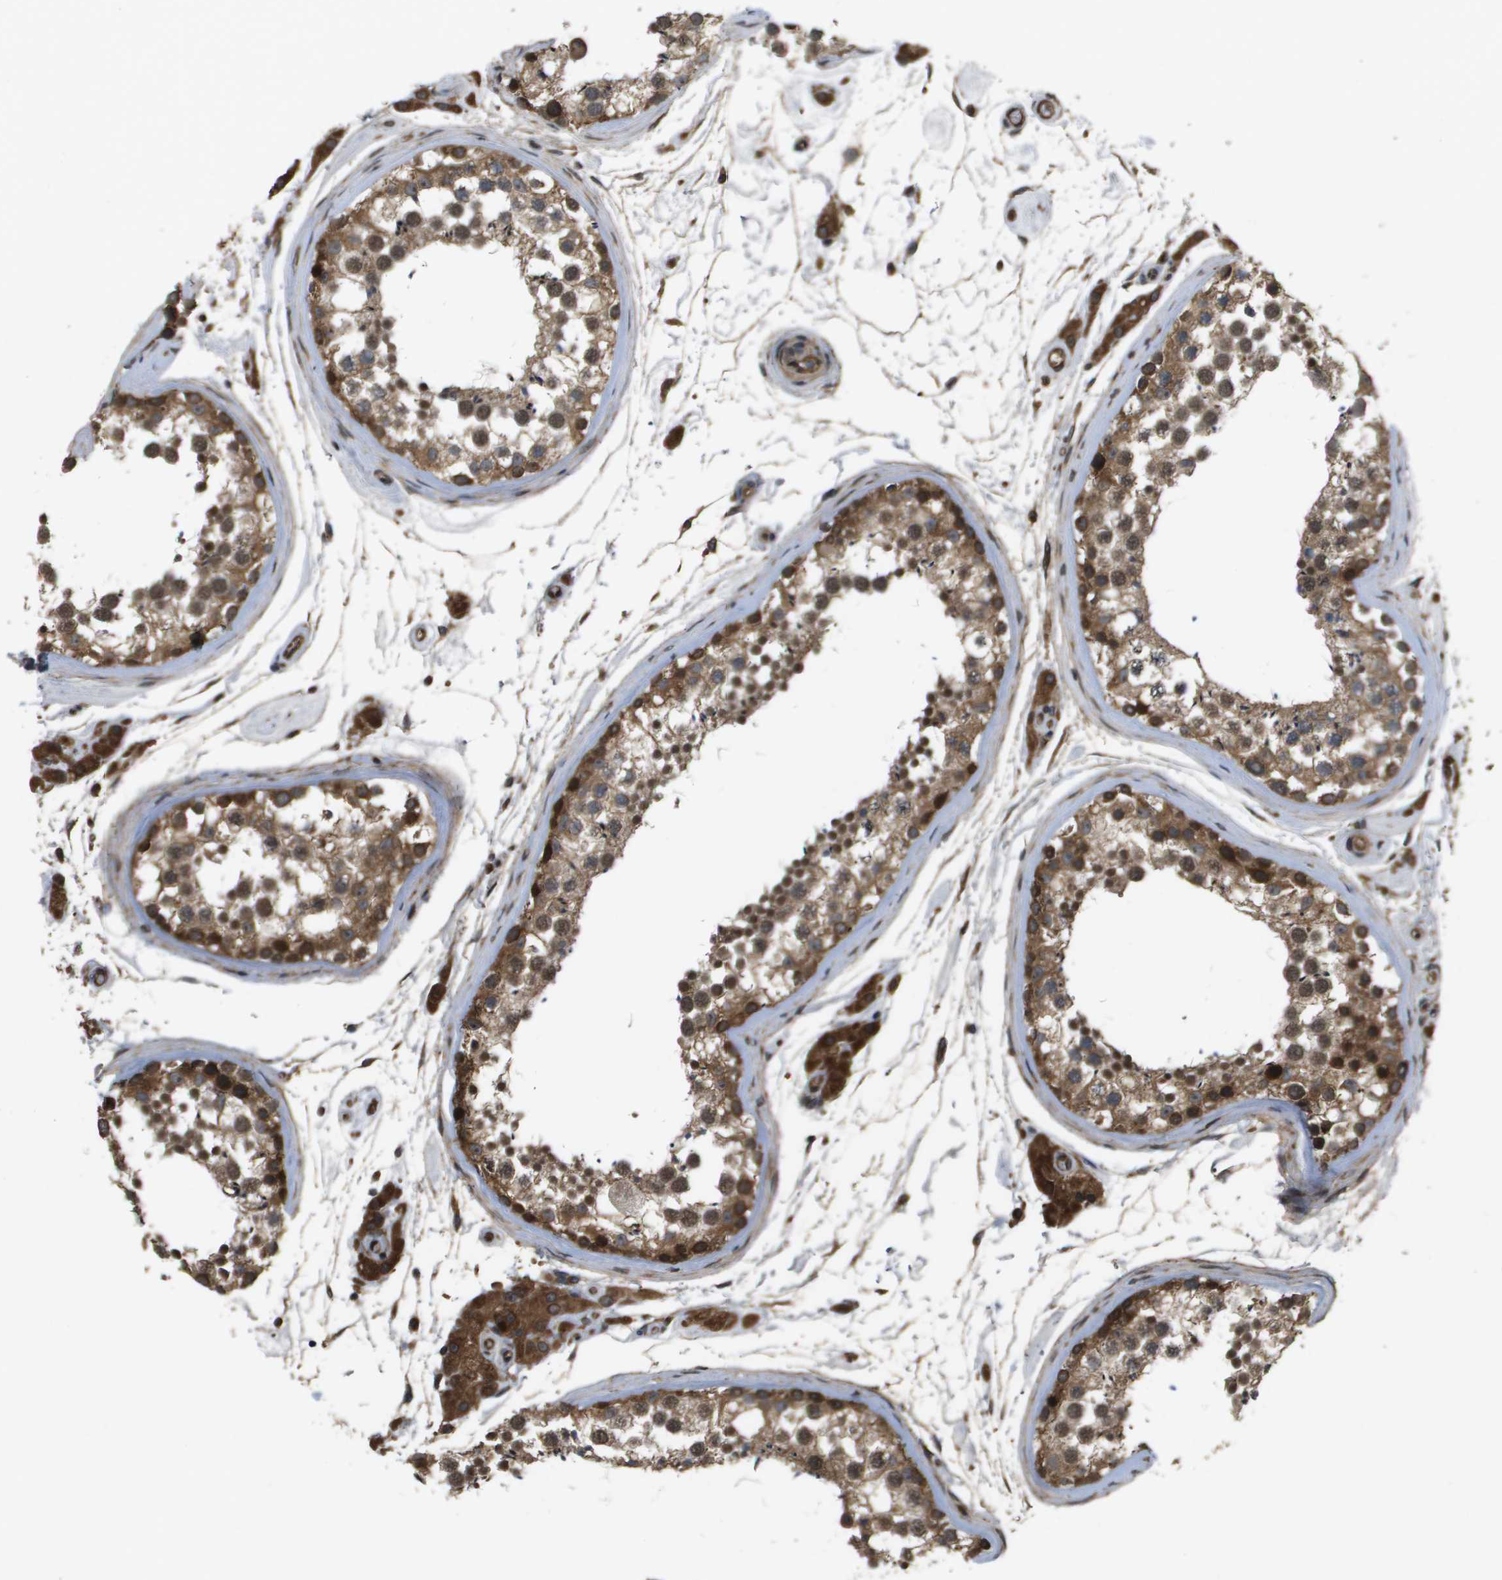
{"staining": {"intensity": "strong", "quantity": ">75%", "location": "cytoplasmic/membranous,nuclear"}, "tissue": "testis", "cell_type": "Cells in seminiferous ducts", "image_type": "normal", "snomed": [{"axis": "morphology", "description": "Normal tissue, NOS"}, {"axis": "topography", "description": "Testis"}], "caption": "Protein expression analysis of benign human testis reveals strong cytoplasmic/membranous,nuclear staining in approximately >75% of cells in seminiferous ducts.", "gene": "SPTLC1", "patient": {"sex": "male", "age": 46}}